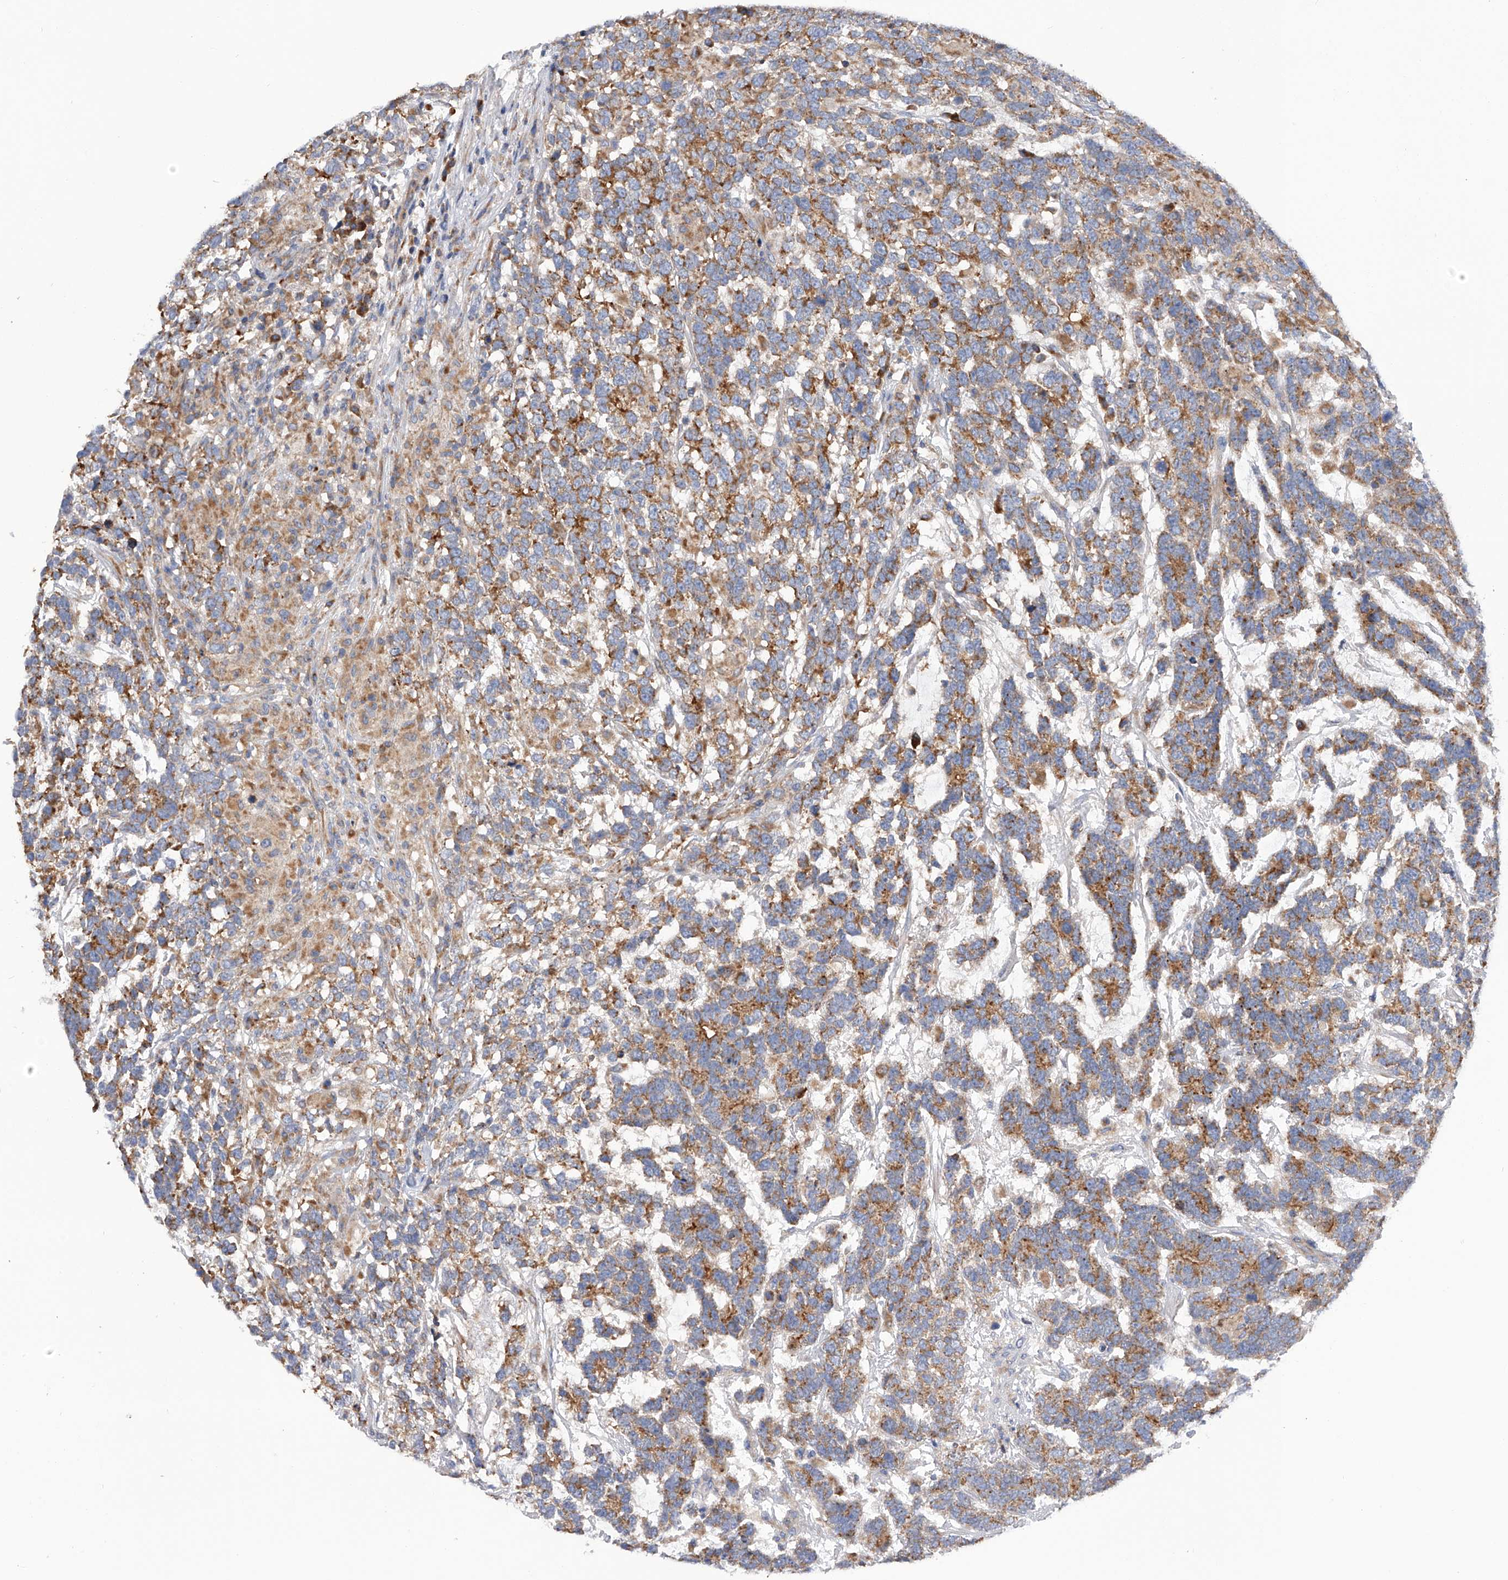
{"staining": {"intensity": "moderate", "quantity": ">75%", "location": "cytoplasmic/membranous"}, "tissue": "testis cancer", "cell_type": "Tumor cells", "image_type": "cancer", "snomed": [{"axis": "morphology", "description": "Carcinoma, Embryonal, NOS"}, {"axis": "topography", "description": "Testis"}], "caption": "DAB (3,3'-diaminobenzidine) immunohistochemical staining of human testis cancer demonstrates moderate cytoplasmic/membranous protein positivity in approximately >75% of tumor cells.", "gene": "MLYCD", "patient": {"sex": "male", "age": 26}}